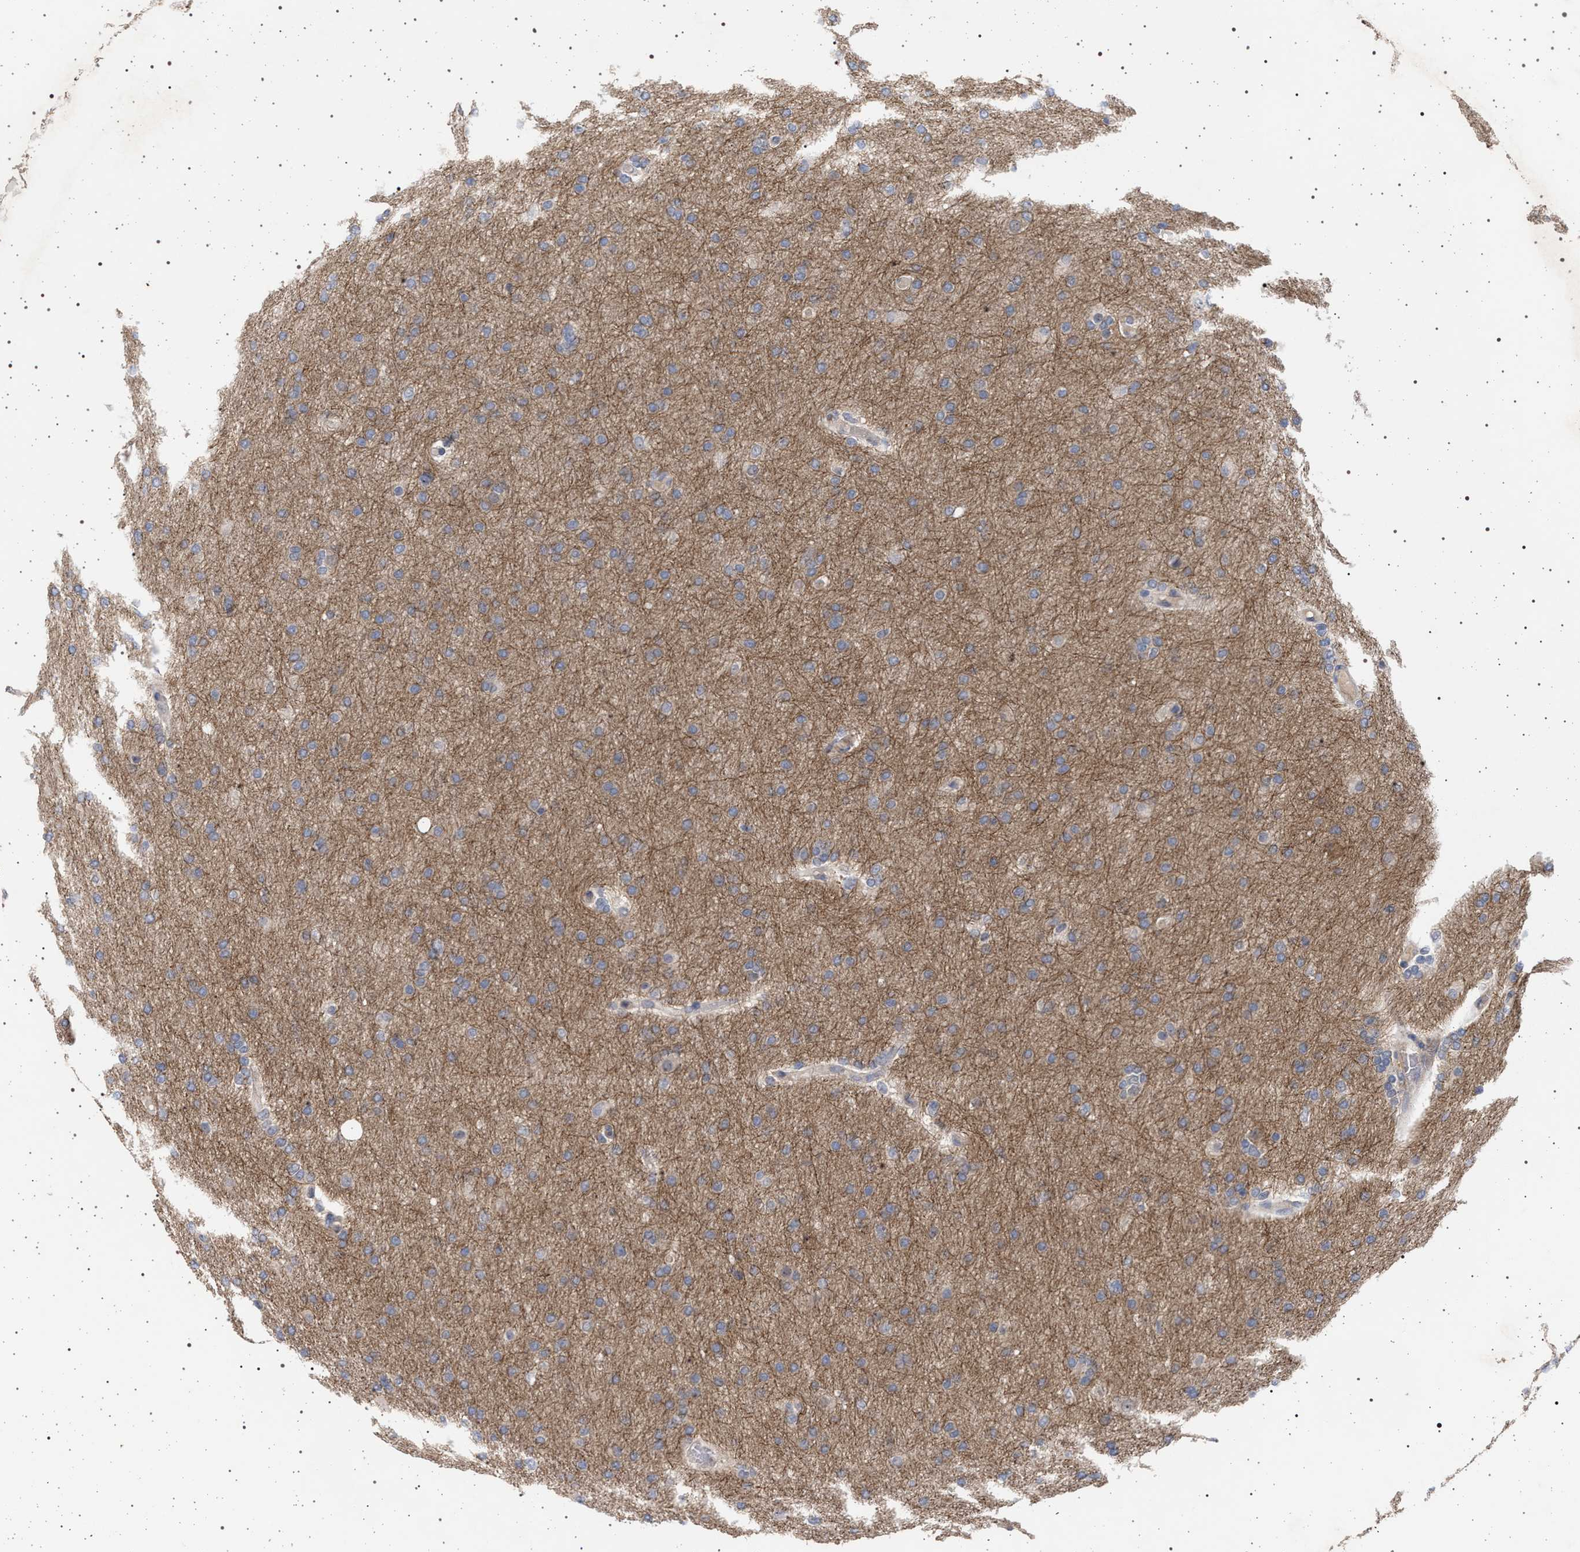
{"staining": {"intensity": "weak", "quantity": ">75%", "location": "cytoplasmic/membranous"}, "tissue": "glioma", "cell_type": "Tumor cells", "image_type": "cancer", "snomed": [{"axis": "morphology", "description": "Glioma, malignant, High grade"}, {"axis": "topography", "description": "Cerebral cortex"}], "caption": "Brown immunohistochemical staining in glioma shows weak cytoplasmic/membranous expression in about >75% of tumor cells. The staining was performed using DAB (3,3'-diaminobenzidine) to visualize the protein expression in brown, while the nuclei were stained in blue with hematoxylin (Magnification: 20x).", "gene": "RBM48", "patient": {"sex": "female", "age": 36}}